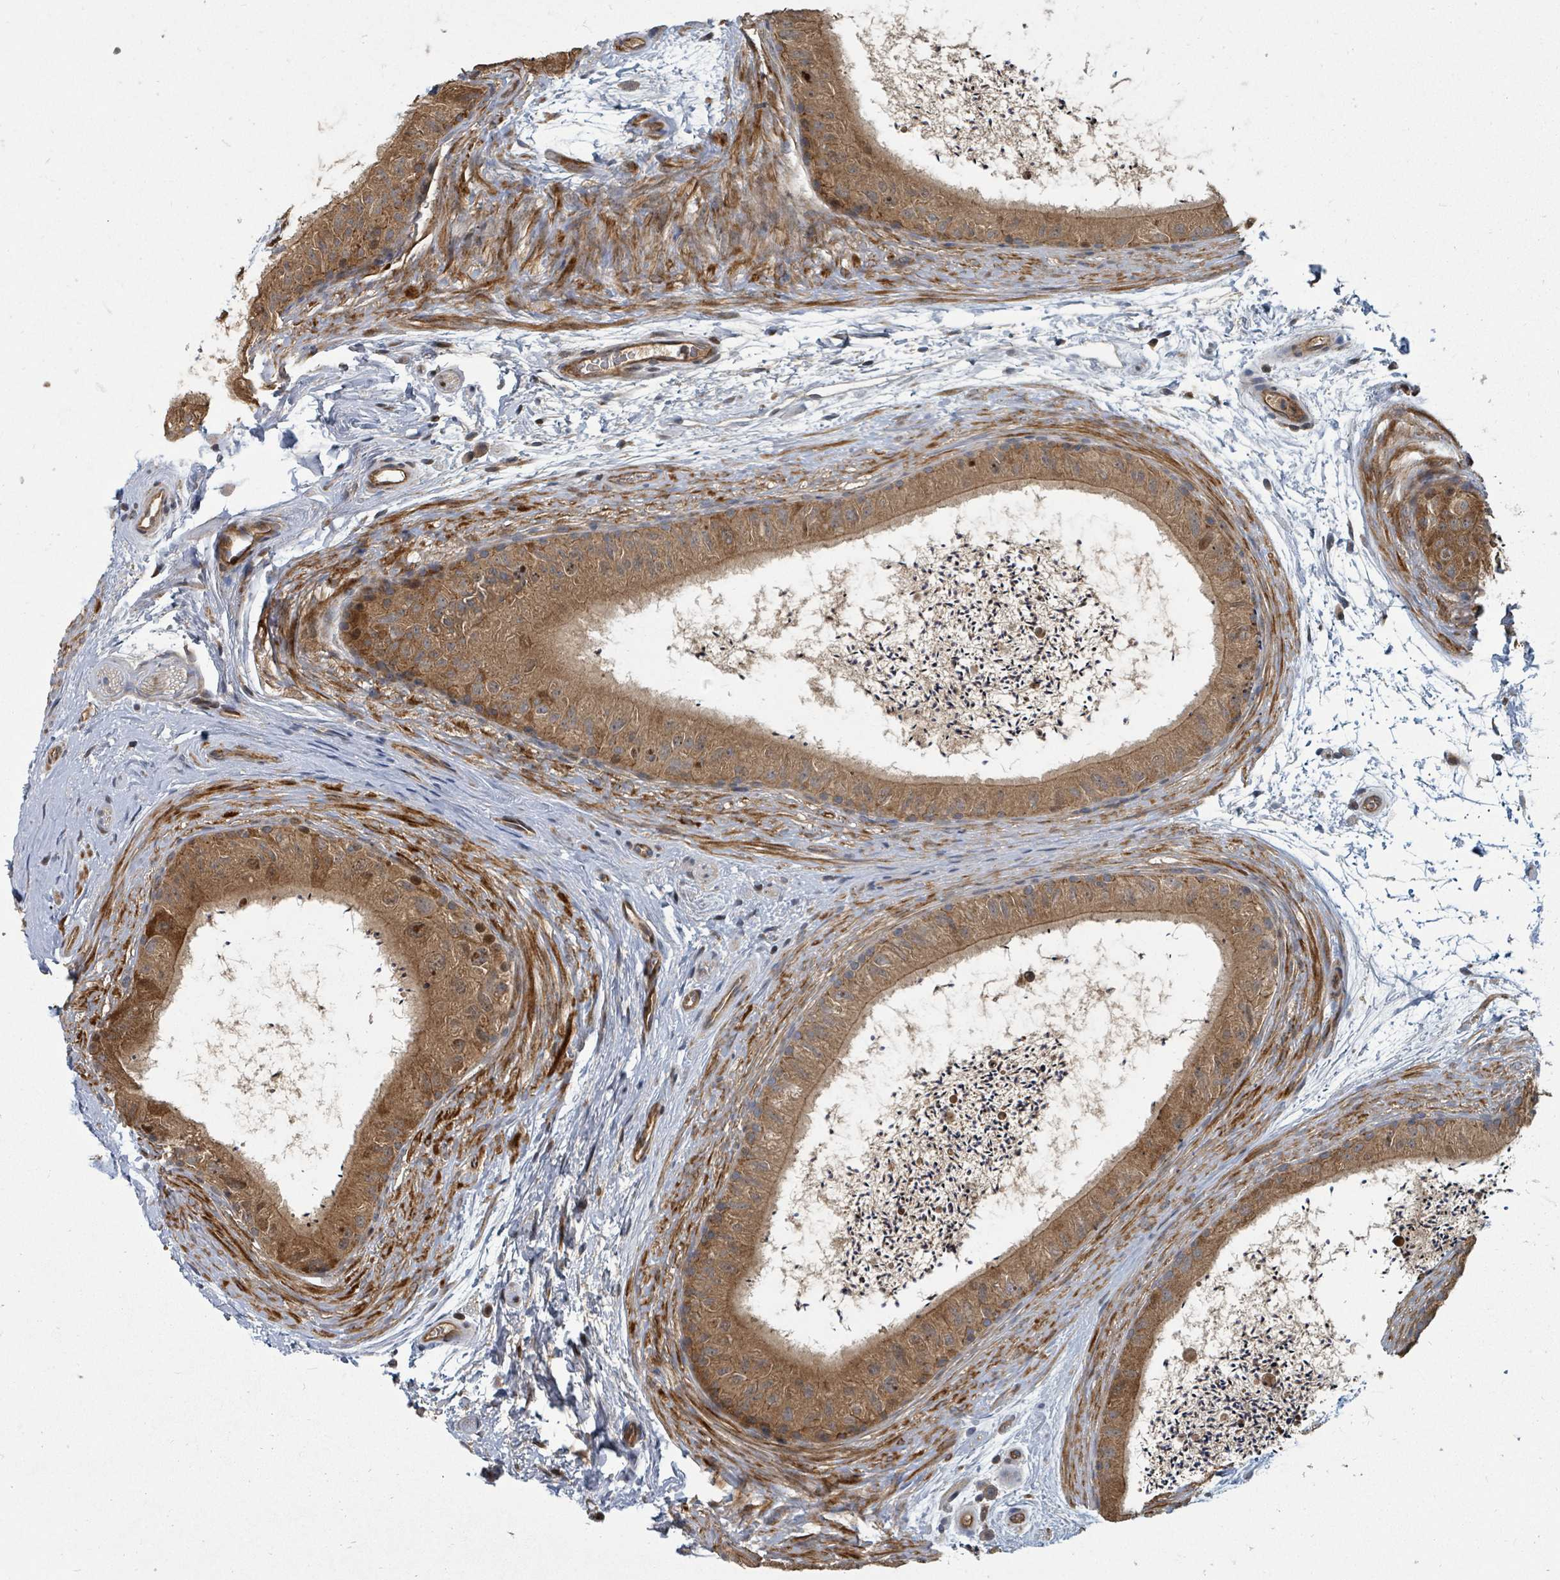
{"staining": {"intensity": "moderate", "quantity": ">75%", "location": "cytoplasmic/membranous"}, "tissue": "epididymis", "cell_type": "Glandular cells", "image_type": "normal", "snomed": [{"axis": "morphology", "description": "Normal tissue, NOS"}, {"axis": "topography", "description": "Epididymis"}], "caption": "Protein expression analysis of normal epididymis reveals moderate cytoplasmic/membranous expression in approximately >75% of glandular cells.", "gene": "DPM1", "patient": {"sex": "male", "age": 50}}